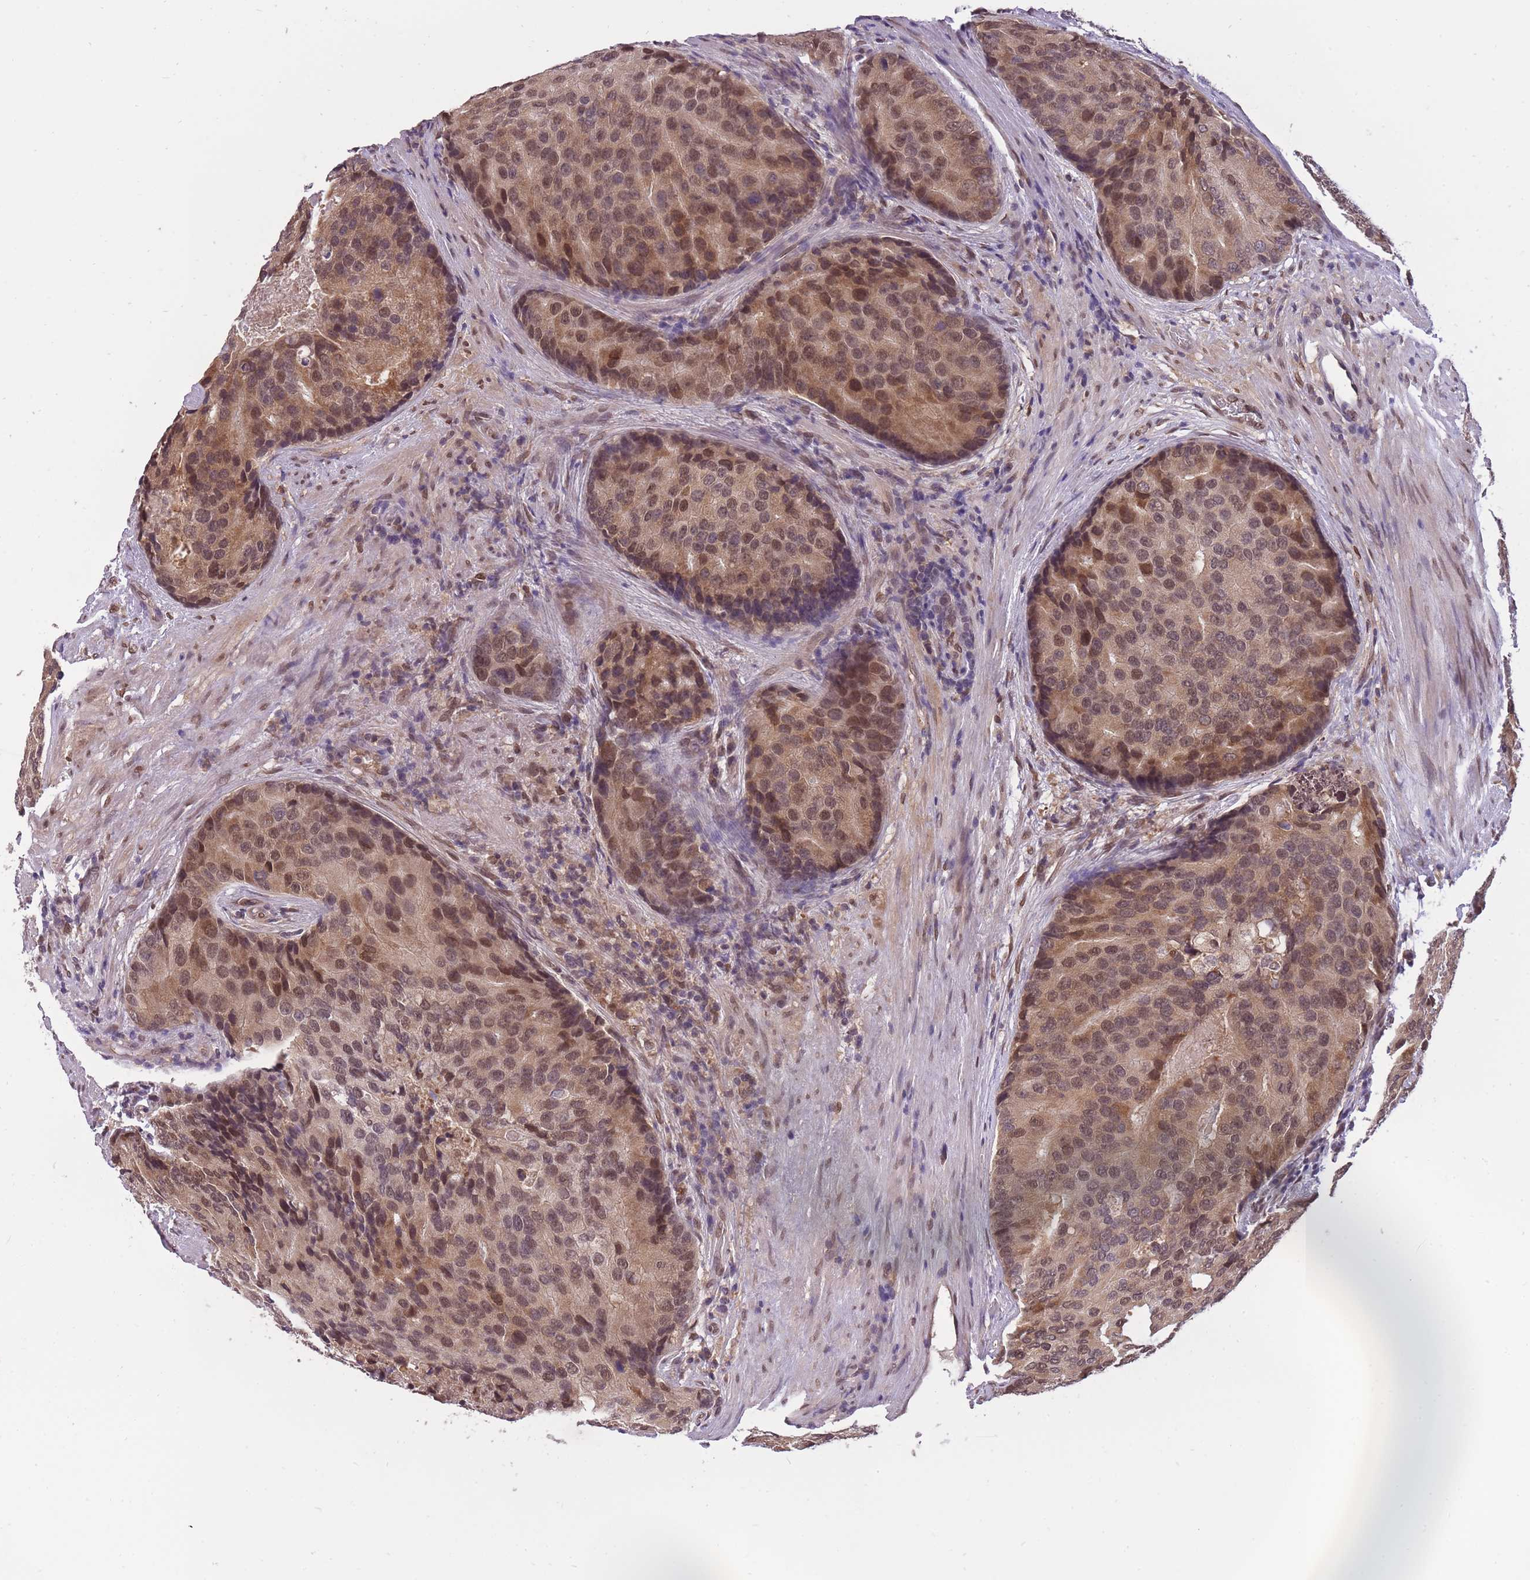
{"staining": {"intensity": "moderate", "quantity": ">75%", "location": "cytoplasmic/membranous,nuclear"}, "tissue": "prostate cancer", "cell_type": "Tumor cells", "image_type": "cancer", "snomed": [{"axis": "morphology", "description": "Adenocarcinoma, High grade"}, {"axis": "topography", "description": "Prostate"}], "caption": "An immunohistochemistry (IHC) micrograph of neoplastic tissue is shown. Protein staining in brown highlights moderate cytoplasmic/membranous and nuclear positivity in prostate high-grade adenocarcinoma within tumor cells.", "gene": "CDIP1", "patient": {"sex": "male", "age": 62}}